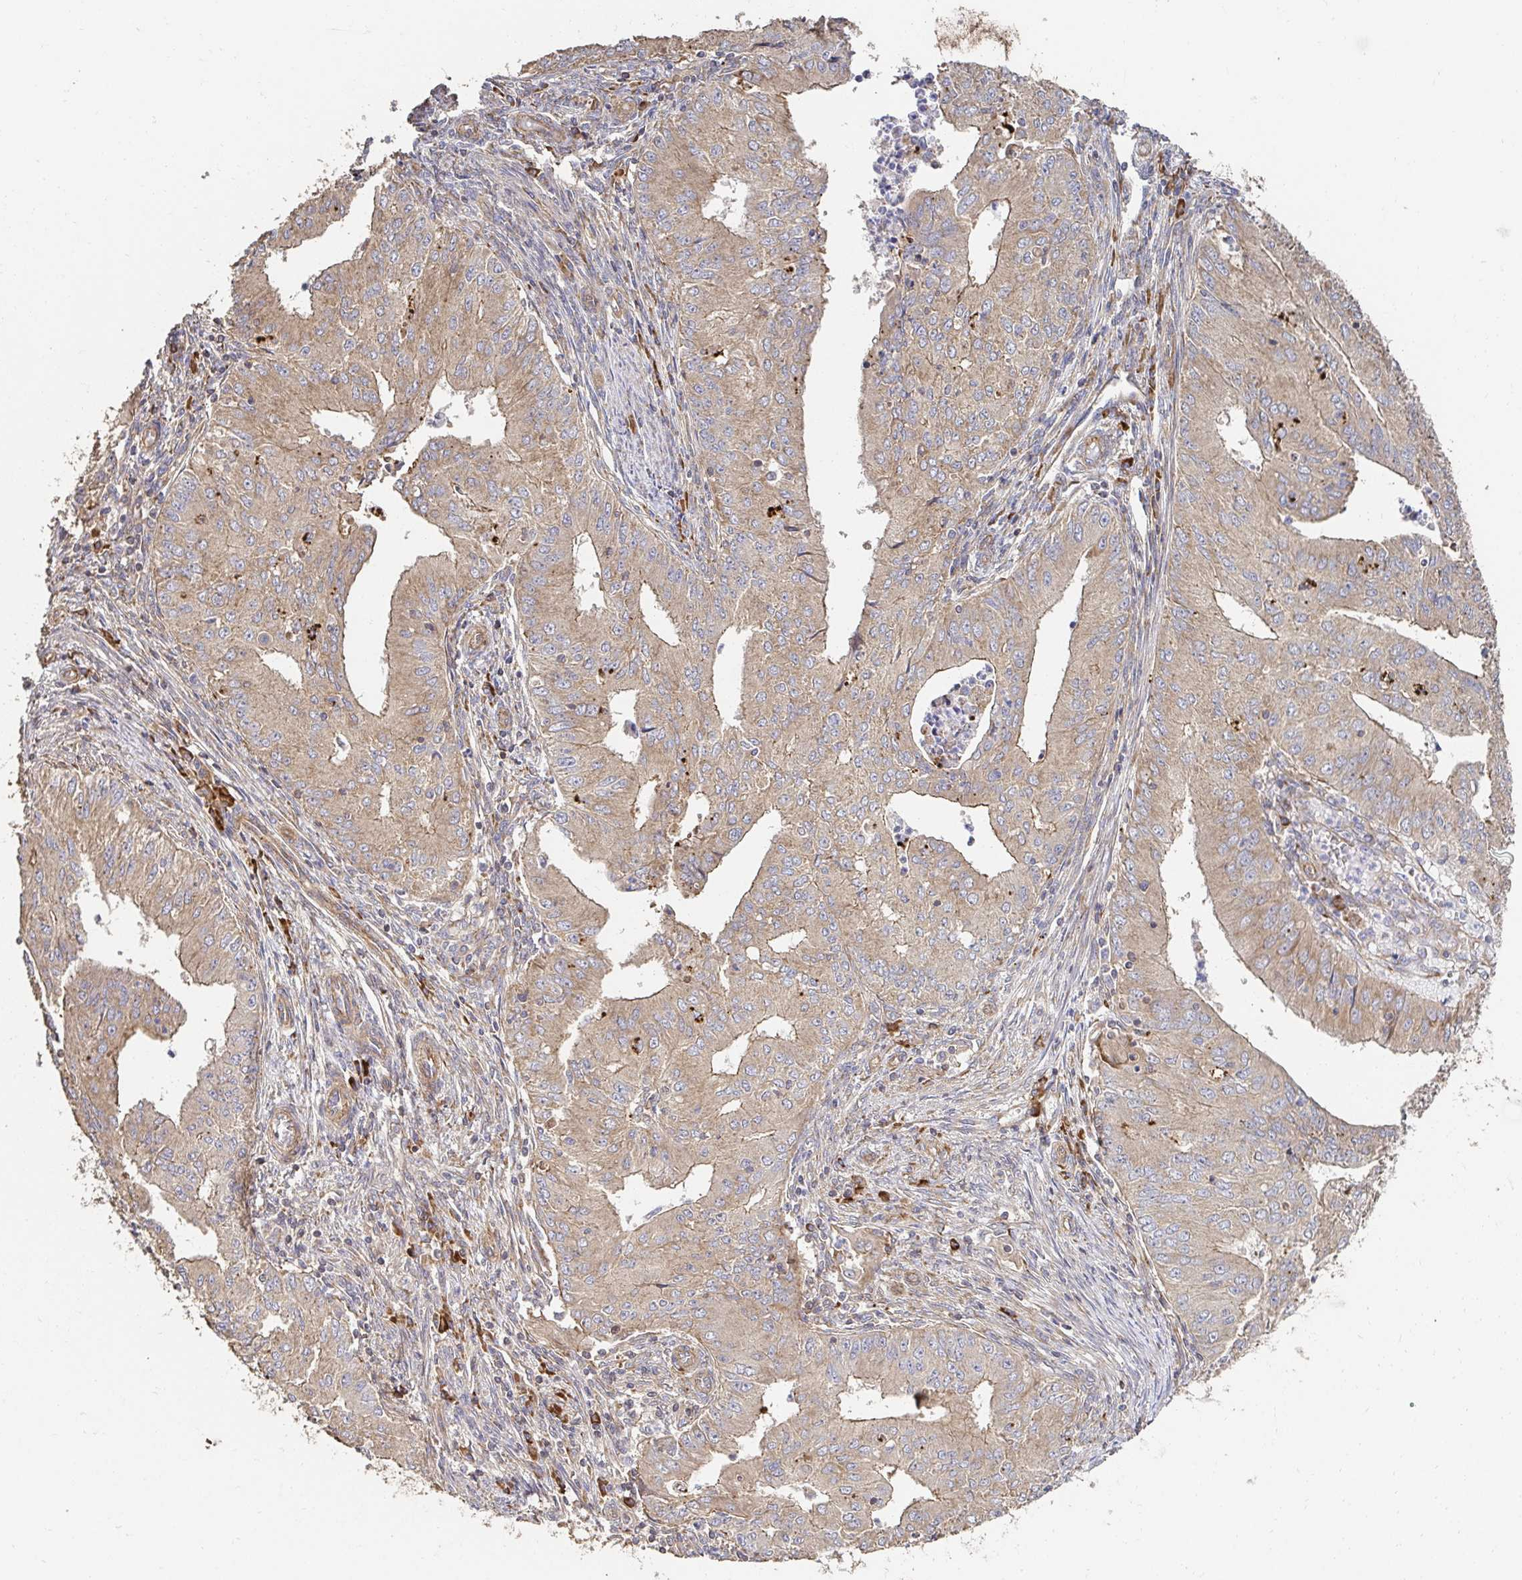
{"staining": {"intensity": "moderate", "quantity": ">75%", "location": "cytoplasmic/membranous"}, "tissue": "endometrial cancer", "cell_type": "Tumor cells", "image_type": "cancer", "snomed": [{"axis": "morphology", "description": "Adenocarcinoma, NOS"}, {"axis": "topography", "description": "Endometrium"}], "caption": "Immunohistochemical staining of human endometrial cancer (adenocarcinoma) displays medium levels of moderate cytoplasmic/membranous staining in approximately >75% of tumor cells.", "gene": "APBB1", "patient": {"sex": "female", "age": 50}}